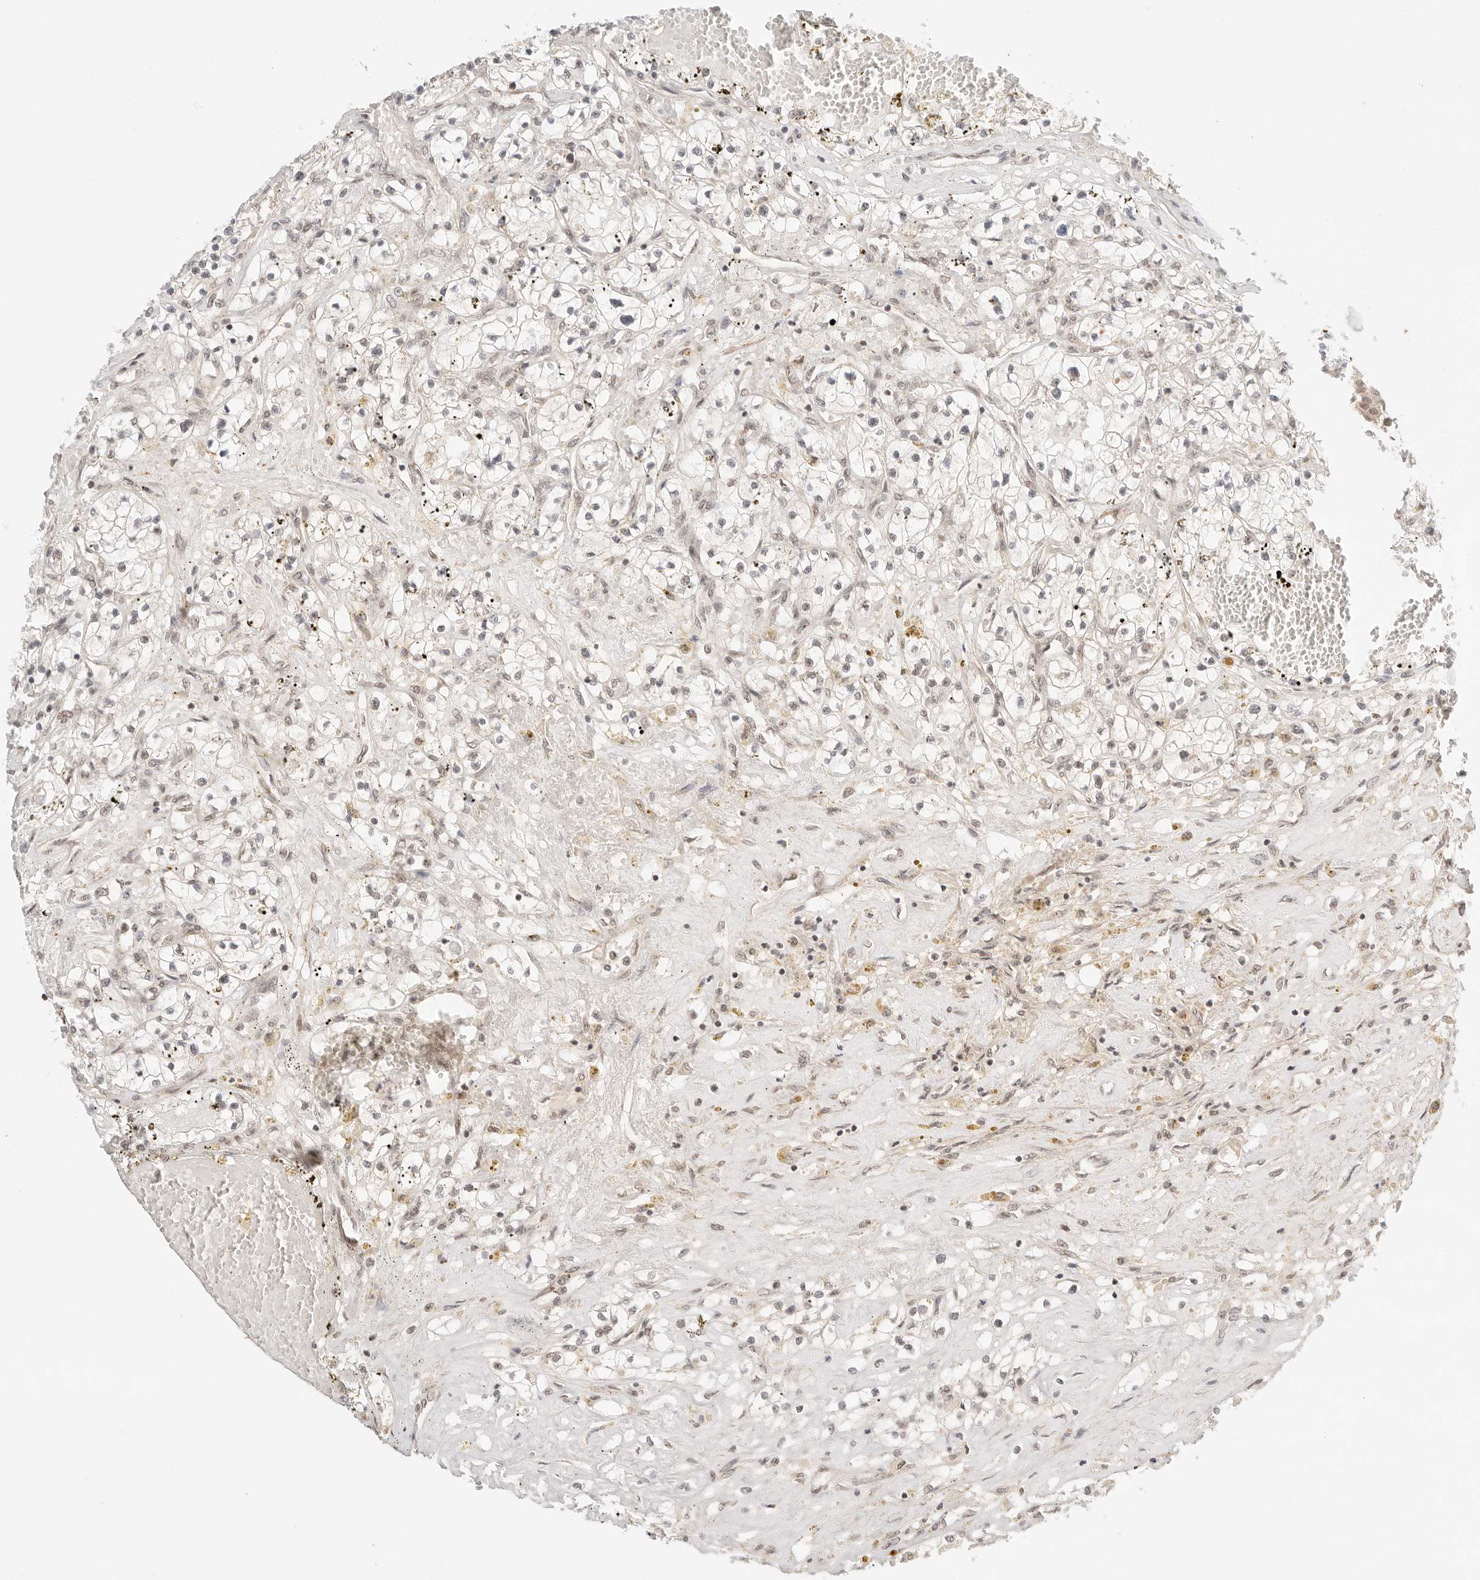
{"staining": {"intensity": "weak", "quantity": "<25%", "location": "nuclear"}, "tissue": "renal cancer", "cell_type": "Tumor cells", "image_type": "cancer", "snomed": [{"axis": "morphology", "description": "Normal tissue, NOS"}, {"axis": "morphology", "description": "Adenocarcinoma, NOS"}, {"axis": "topography", "description": "Kidney"}], "caption": "IHC of human adenocarcinoma (renal) exhibits no positivity in tumor cells. (DAB (3,3'-diaminobenzidine) IHC with hematoxylin counter stain).", "gene": "GTF2E2", "patient": {"sex": "male", "age": 68}}